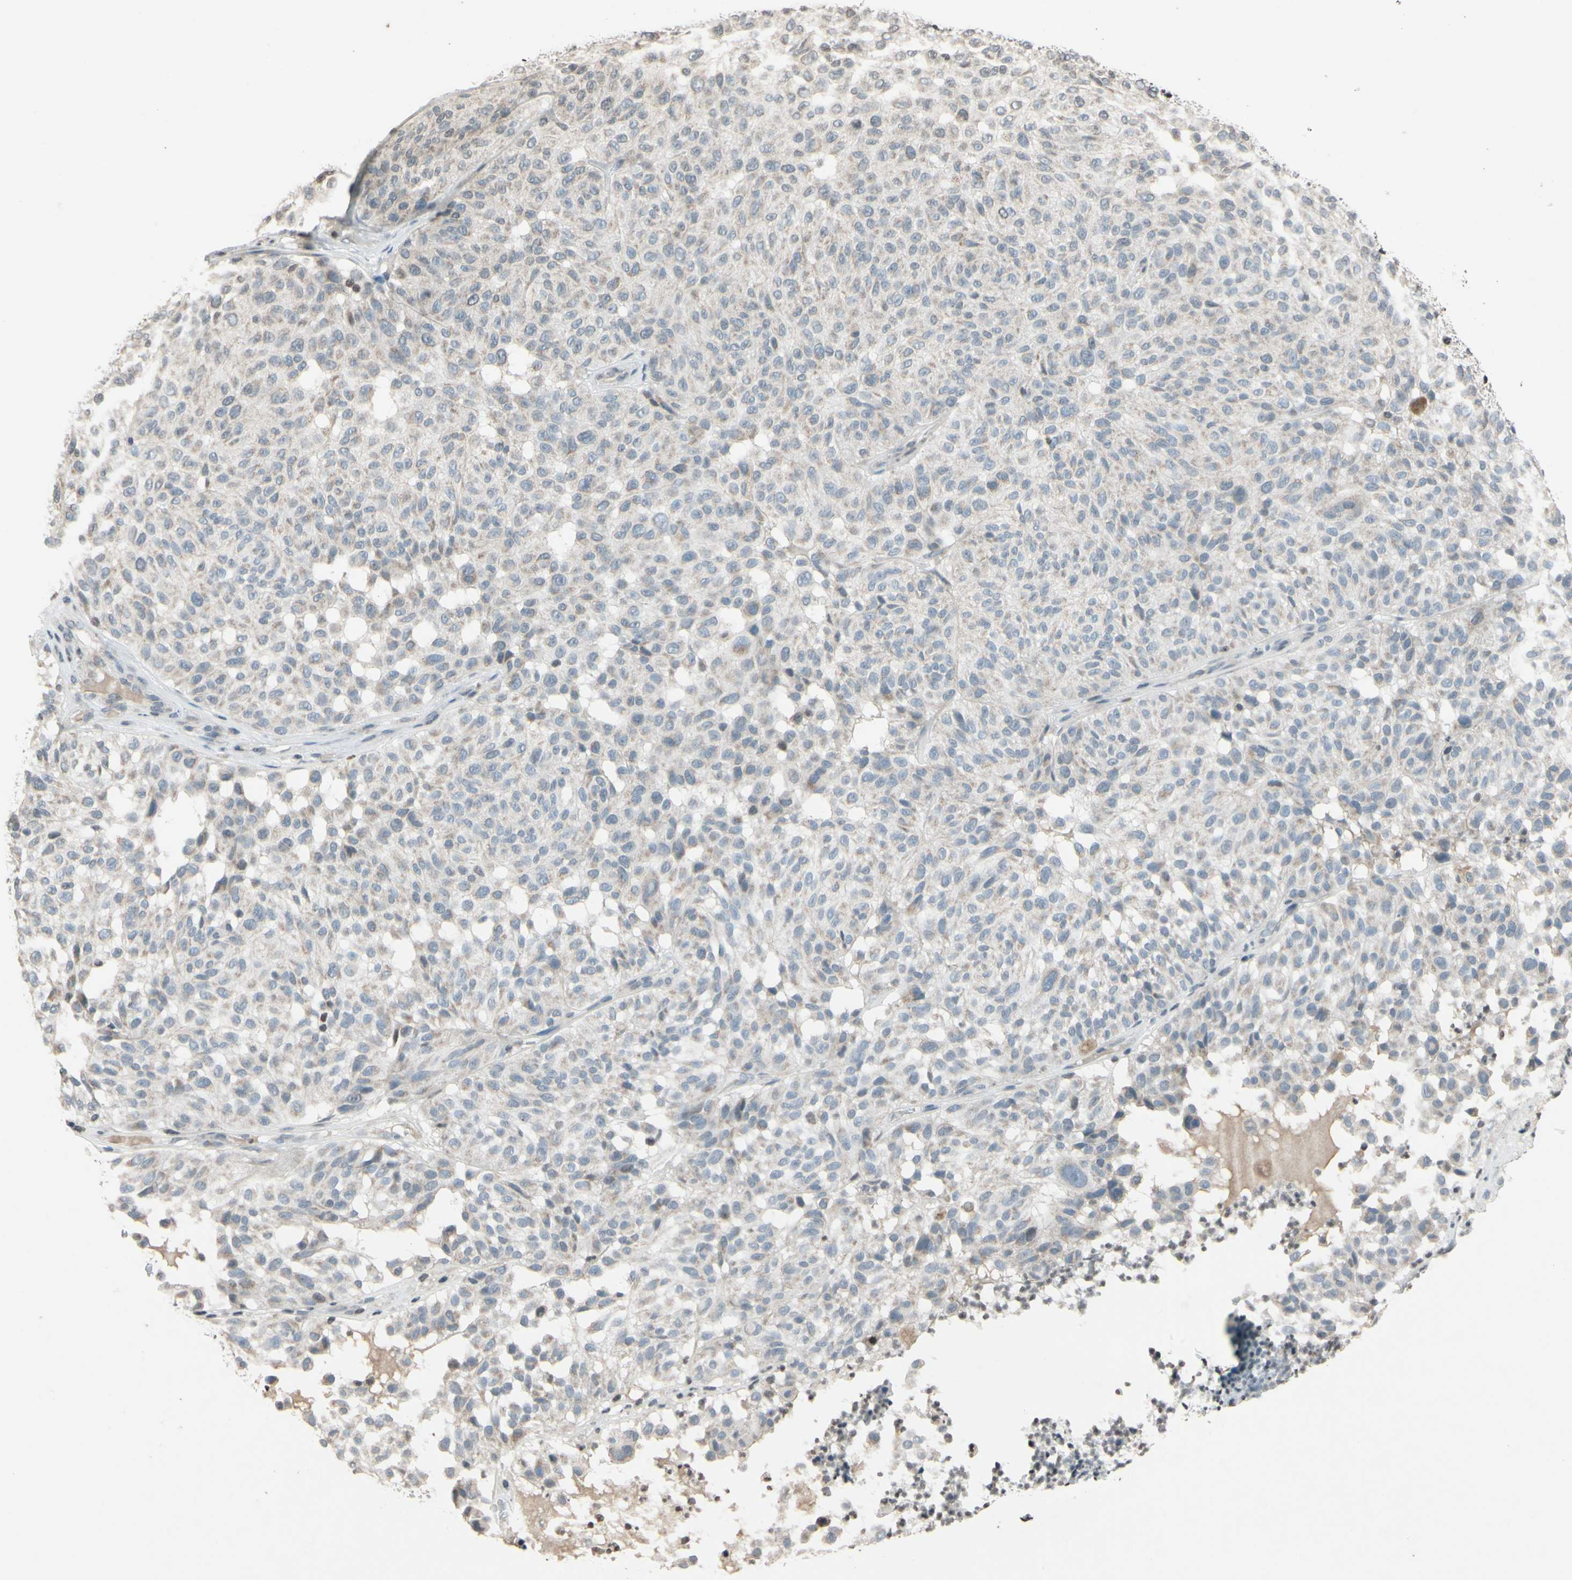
{"staining": {"intensity": "negative", "quantity": "none", "location": "none"}, "tissue": "melanoma", "cell_type": "Tumor cells", "image_type": "cancer", "snomed": [{"axis": "morphology", "description": "Malignant melanoma, NOS"}, {"axis": "topography", "description": "Skin"}], "caption": "IHC photomicrograph of neoplastic tissue: human melanoma stained with DAB (3,3'-diaminobenzidine) demonstrates no significant protein positivity in tumor cells.", "gene": "CLDN11", "patient": {"sex": "female", "age": 46}}